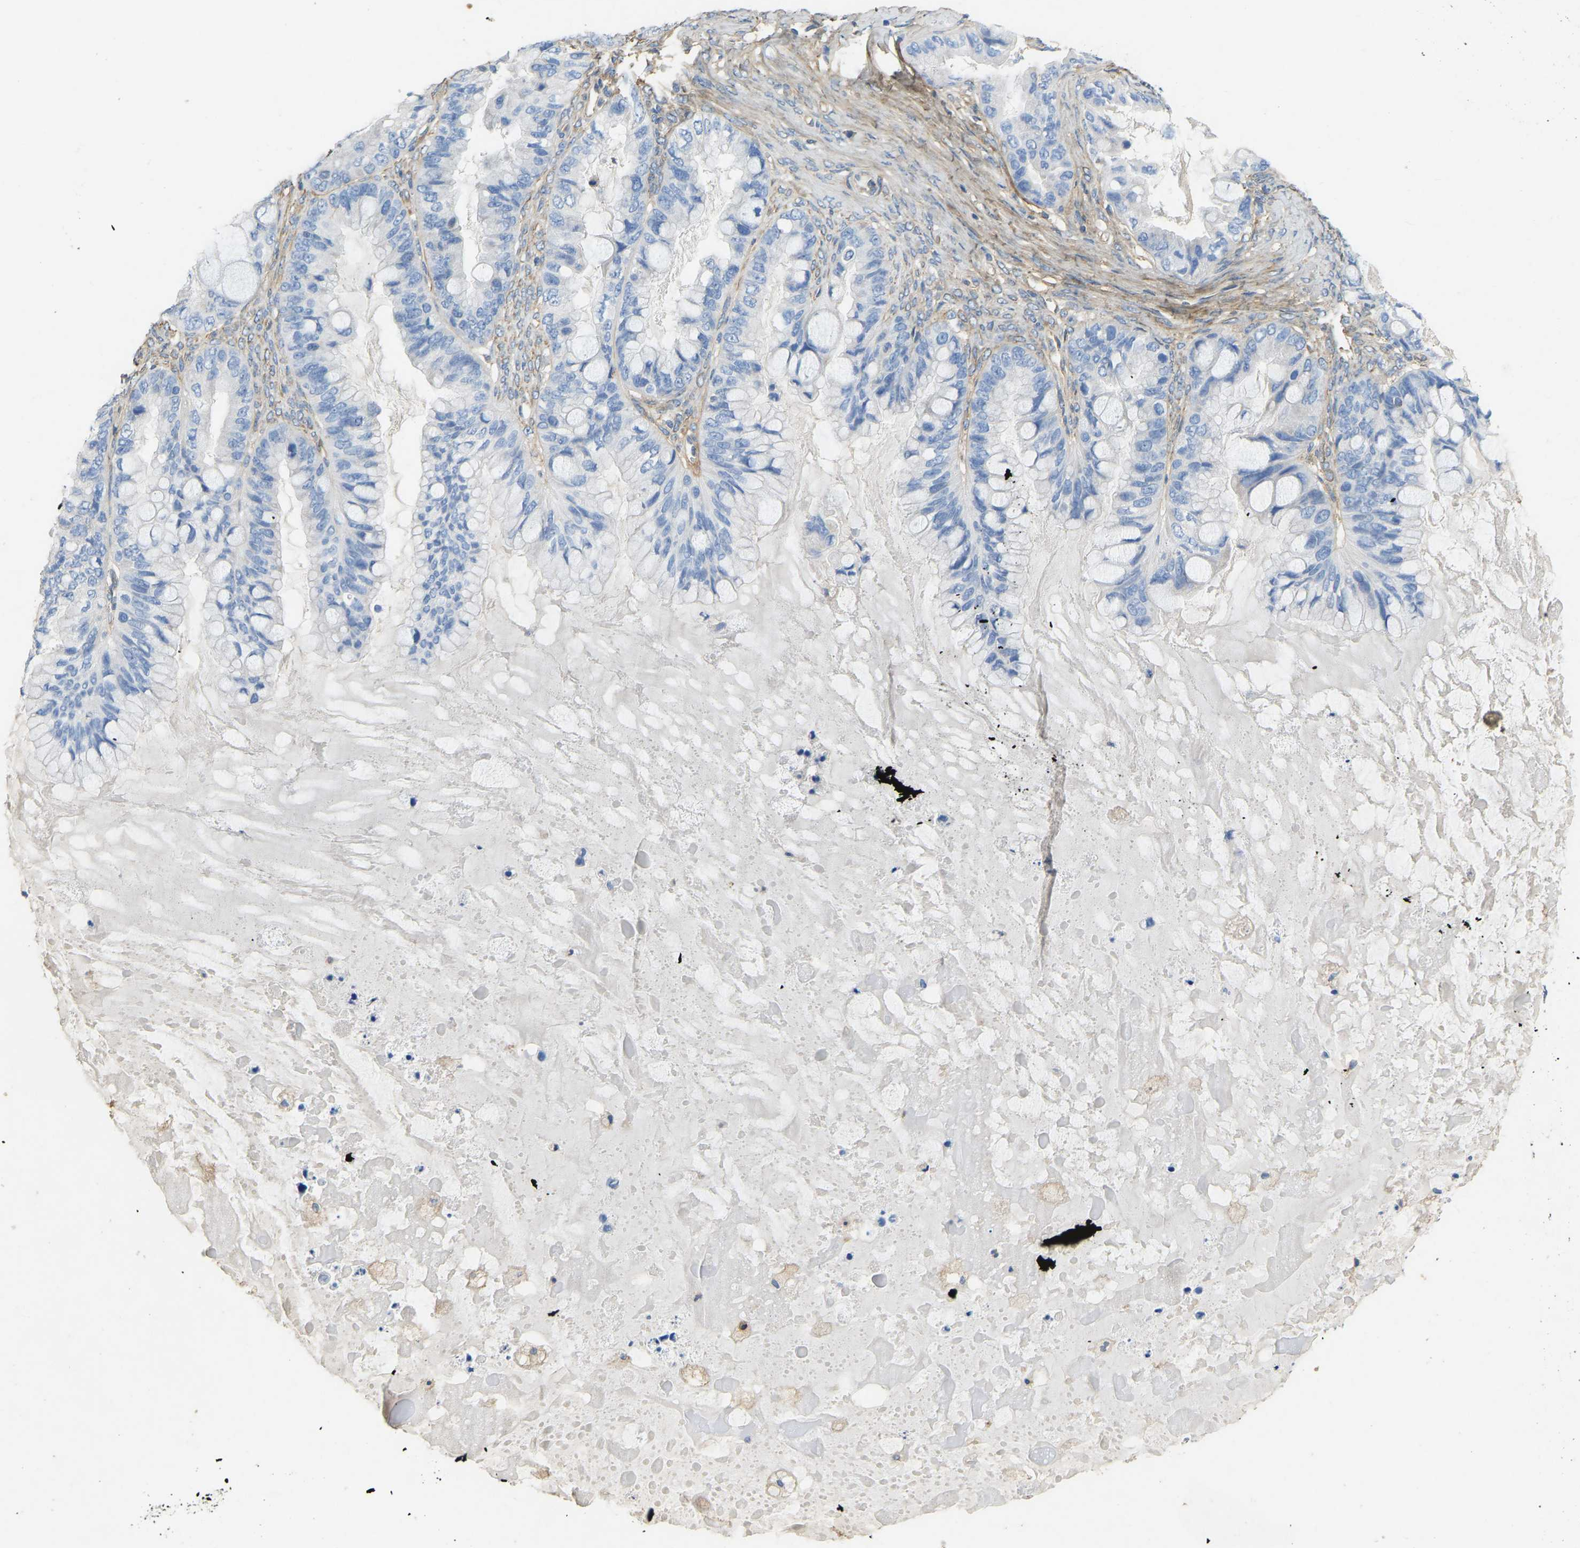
{"staining": {"intensity": "negative", "quantity": "none", "location": "none"}, "tissue": "ovarian cancer", "cell_type": "Tumor cells", "image_type": "cancer", "snomed": [{"axis": "morphology", "description": "Cystadenocarcinoma, mucinous, NOS"}, {"axis": "topography", "description": "Ovary"}], "caption": "IHC histopathology image of neoplastic tissue: mucinous cystadenocarcinoma (ovarian) stained with DAB (3,3'-diaminobenzidine) shows no significant protein positivity in tumor cells.", "gene": "TECTA", "patient": {"sex": "female", "age": 80}}